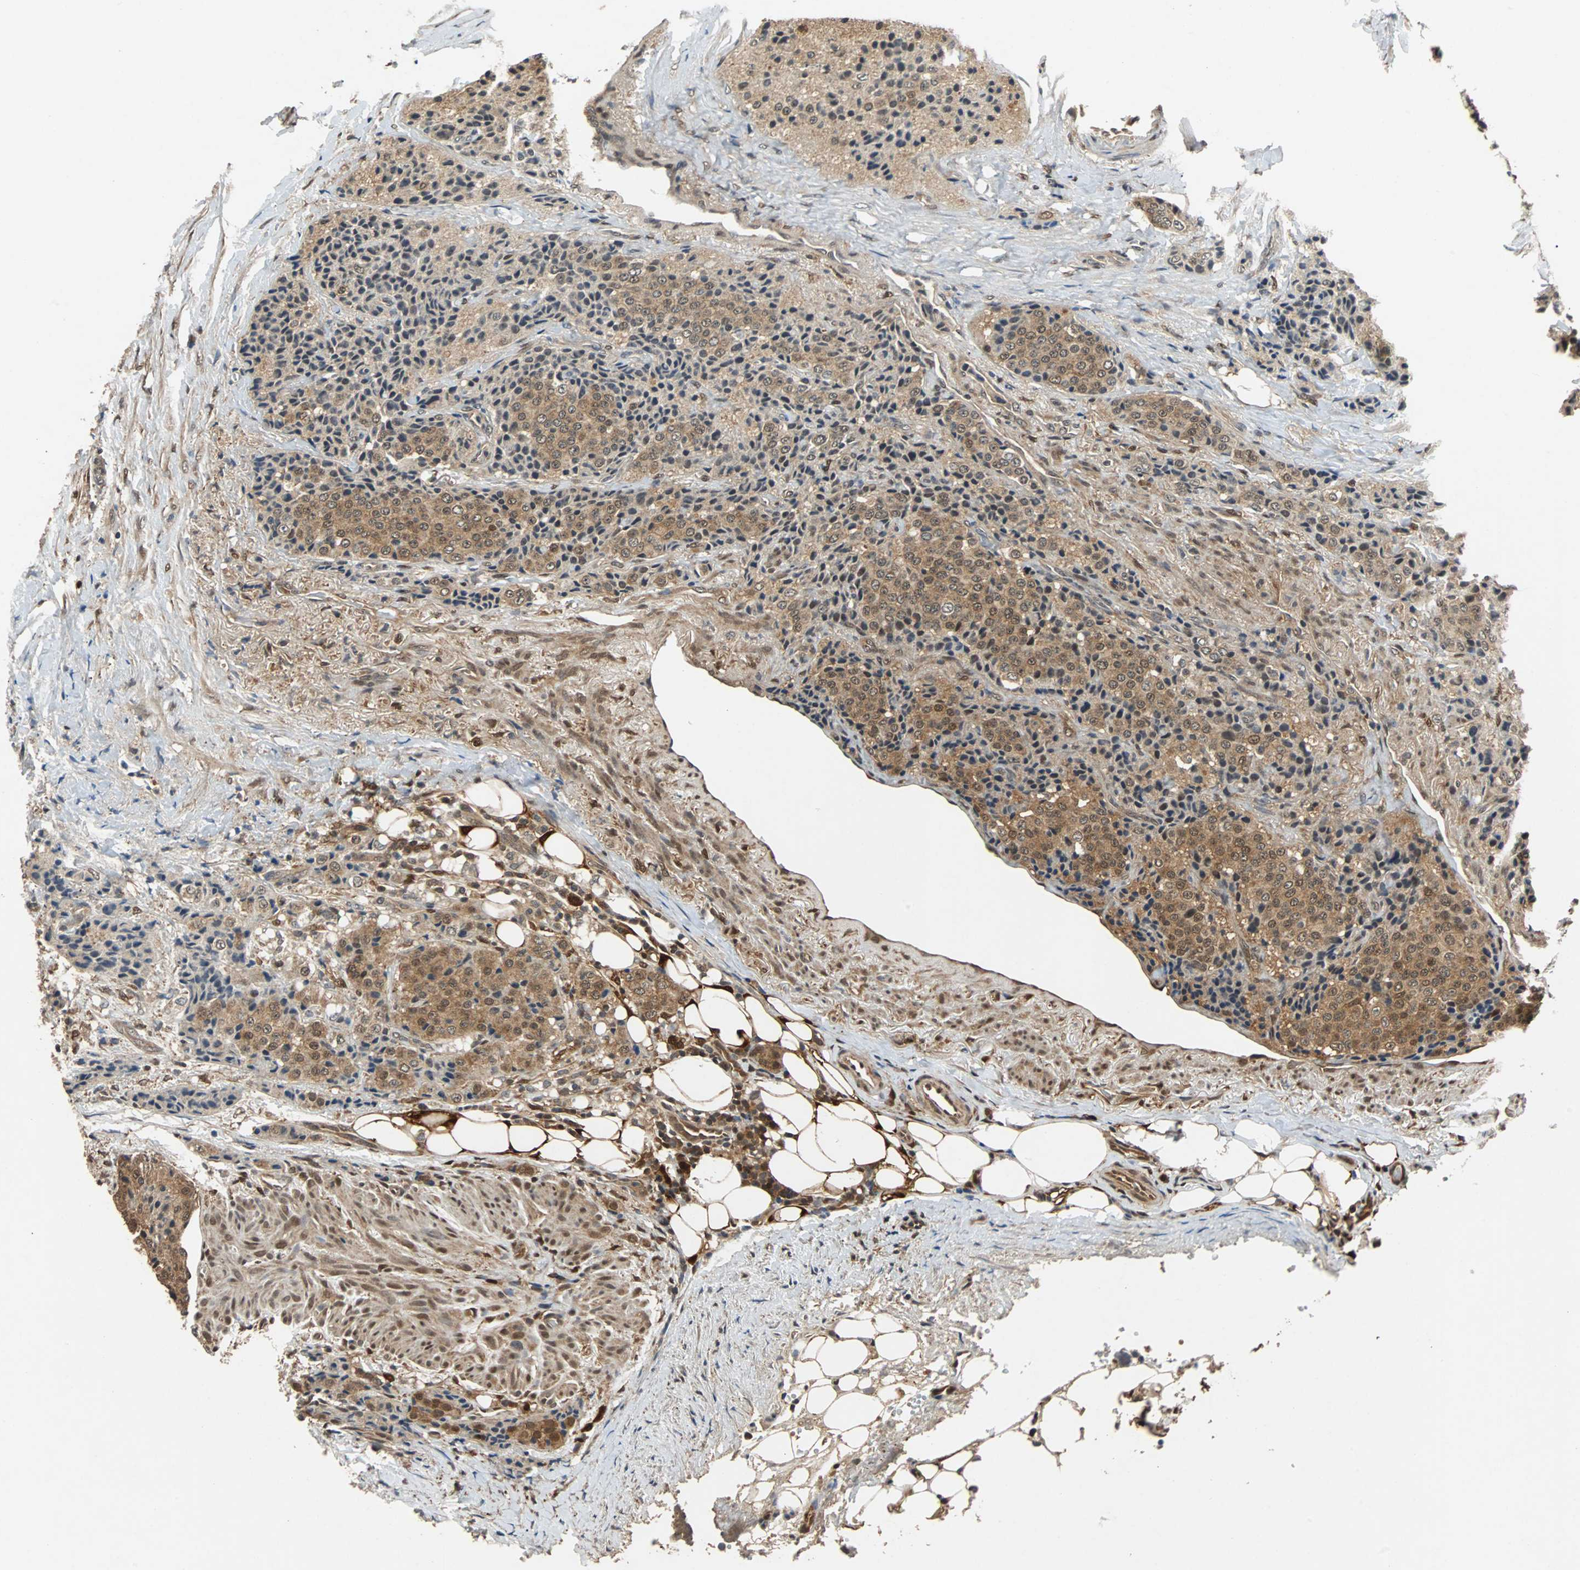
{"staining": {"intensity": "moderate", "quantity": ">75%", "location": "cytoplasmic/membranous"}, "tissue": "carcinoid", "cell_type": "Tumor cells", "image_type": "cancer", "snomed": [{"axis": "morphology", "description": "Carcinoid, malignant, NOS"}, {"axis": "topography", "description": "Colon"}], "caption": "Brown immunohistochemical staining in carcinoid demonstrates moderate cytoplasmic/membranous positivity in approximately >75% of tumor cells. Nuclei are stained in blue.", "gene": "PRDX6", "patient": {"sex": "female", "age": 61}}